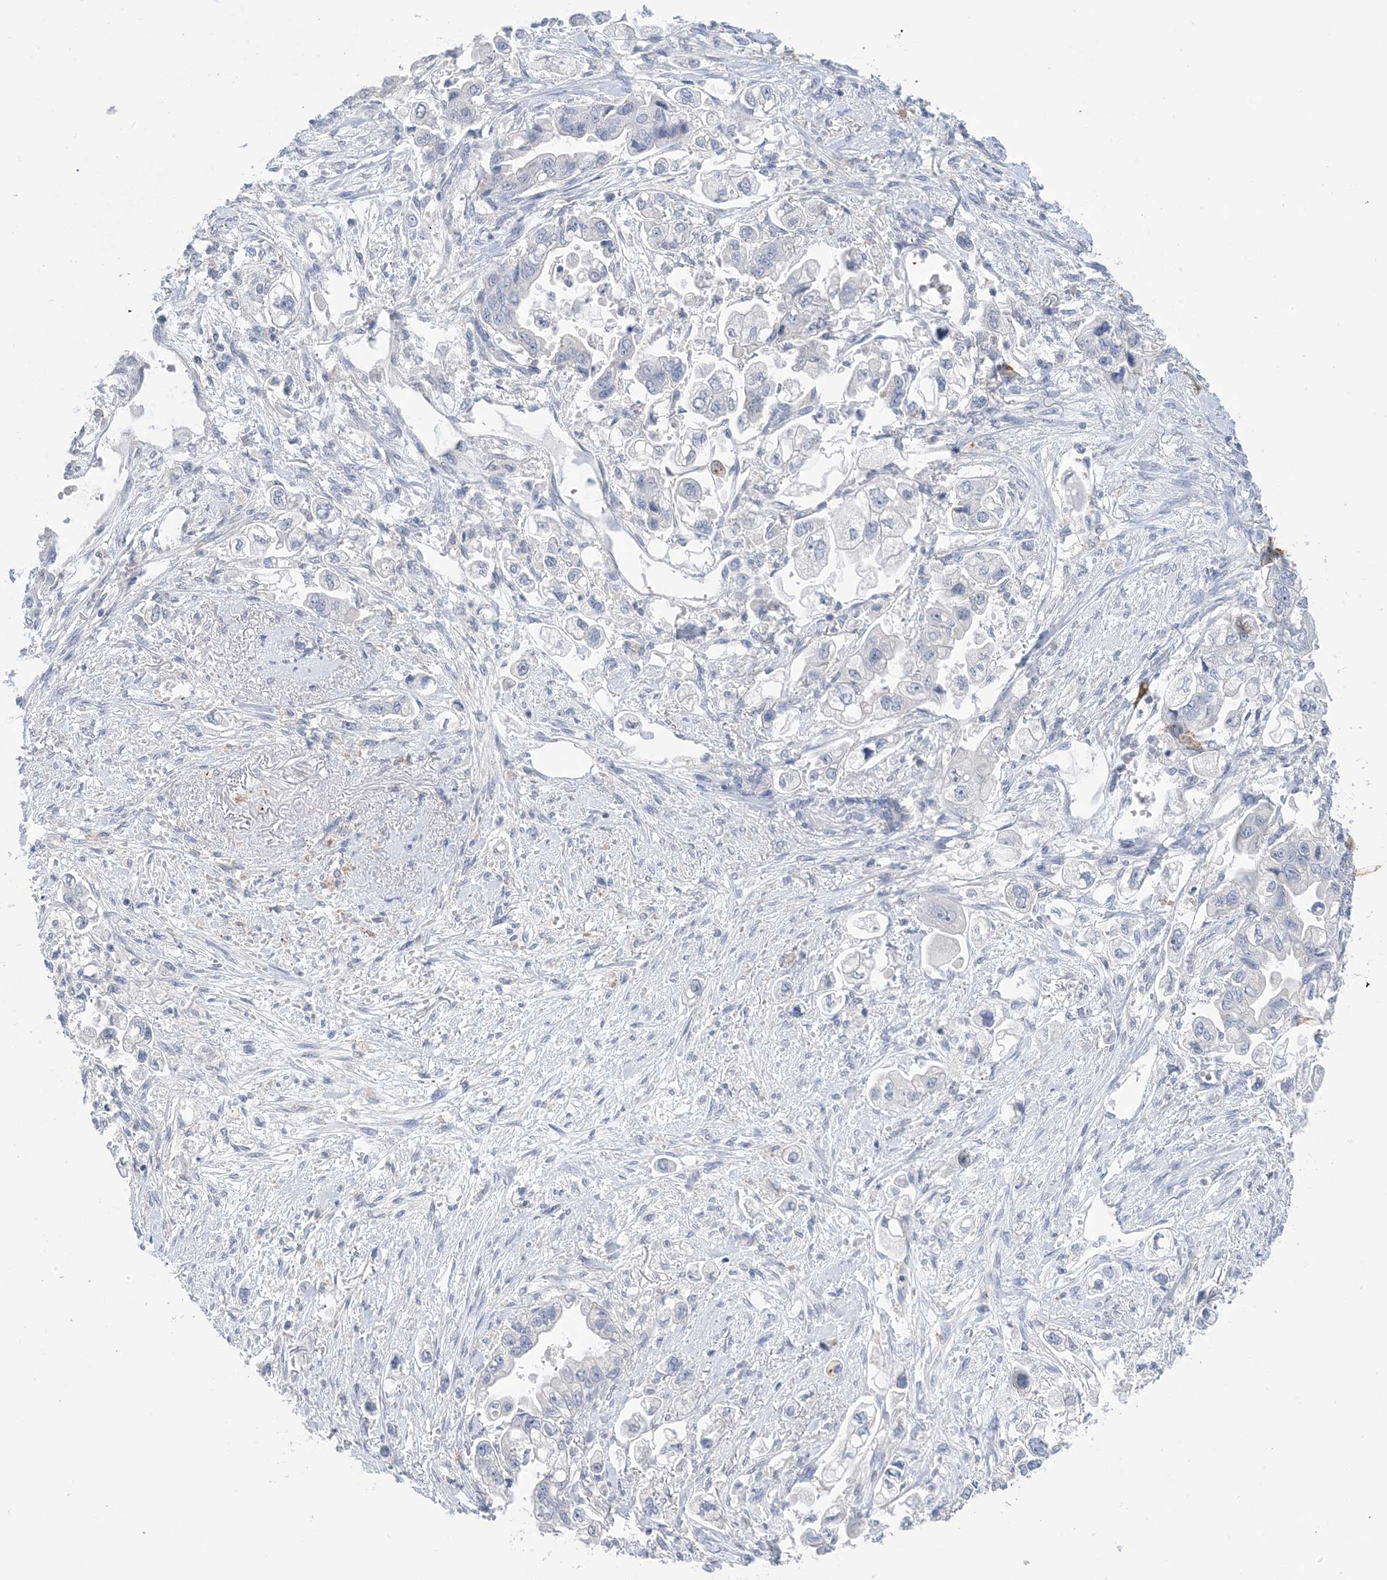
{"staining": {"intensity": "negative", "quantity": "none", "location": "none"}, "tissue": "stomach cancer", "cell_type": "Tumor cells", "image_type": "cancer", "snomed": [{"axis": "morphology", "description": "Adenocarcinoma, NOS"}, {"axis": "topography", "description": "Stomach"}], "caption": "Human stomach cancer stained for a protein using IHC demonstrates no staining in tumor cells.", "gene": "DSC3", "patient": {"sex": "male", "age": 62}}